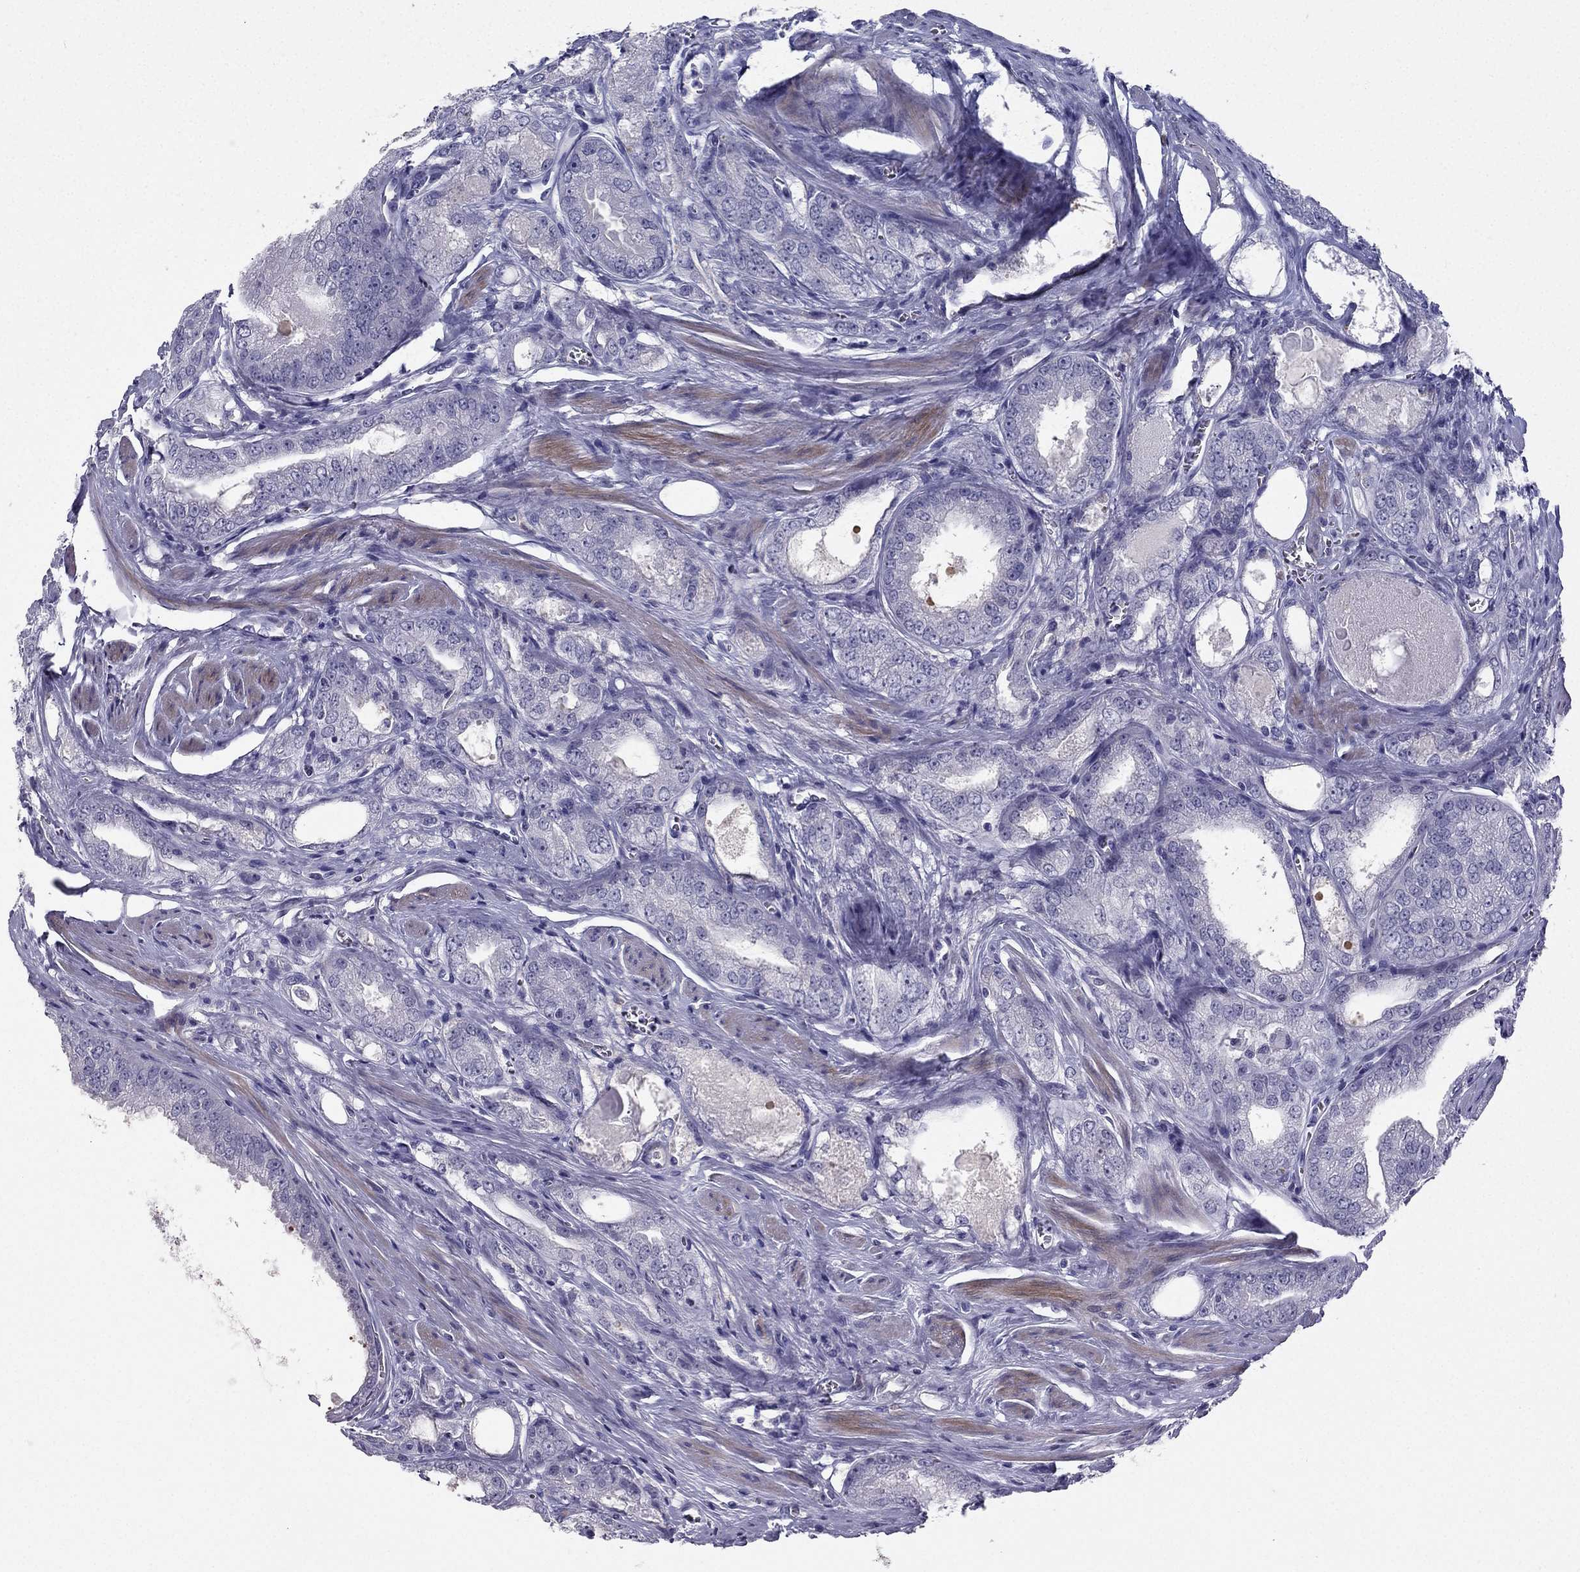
{"staining": {"intensity": "negative", "quantity": "none", "location": "none"}, "tissue": "prostate cancer", "cell_type": "Tumor cells", "image_type": "cancer", "snomed": [{"axis": "morphology", "description": "Adenocarcinoma, NOS"}, {"axis": "morphology", "description": "Adenocarcinoma, High grade"}, {"axis": "topography", "description": "Prostate"}], "caption": "This photomicrograph is of prostate cancer (adenocarcinoma) stained with immunohistochemistry to label a protein in brown with the nuclei are counter-stained blue. There is no positivity in tumor cells.", "gene": "LMTK3", "patient": {"sex": "male", "age": 70}}